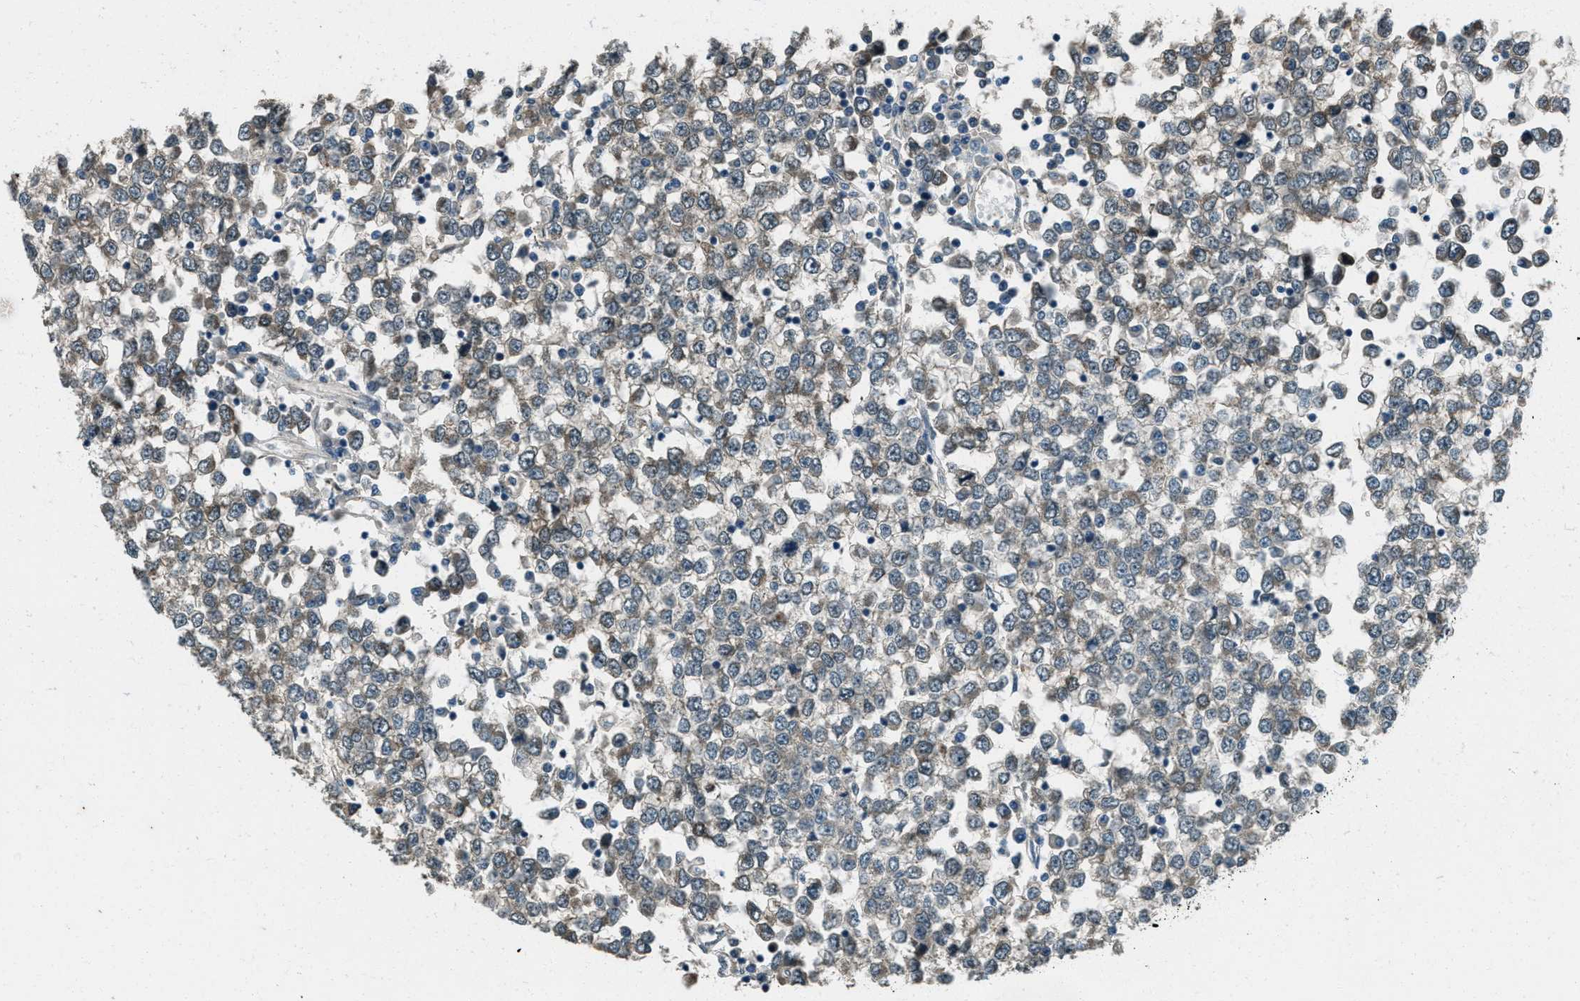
{"staining": {"intensity": "negative", "quantity": "none", "location": "none"}, "tissue": "testis cancer", "cell_type": "Tumor cells", "image_type": "cancer", "snomed": [{"axis": "morphology", "description": "Seminoma, NOS"}, {"axis": "topography", "description": "Testis"}], "caption": "Seminoma (testis) was stained to show a protein in brown. There is no significant expression in tumor cells.", "gene": "SVIL", "patient": {"sex": "male", "age": 65}}